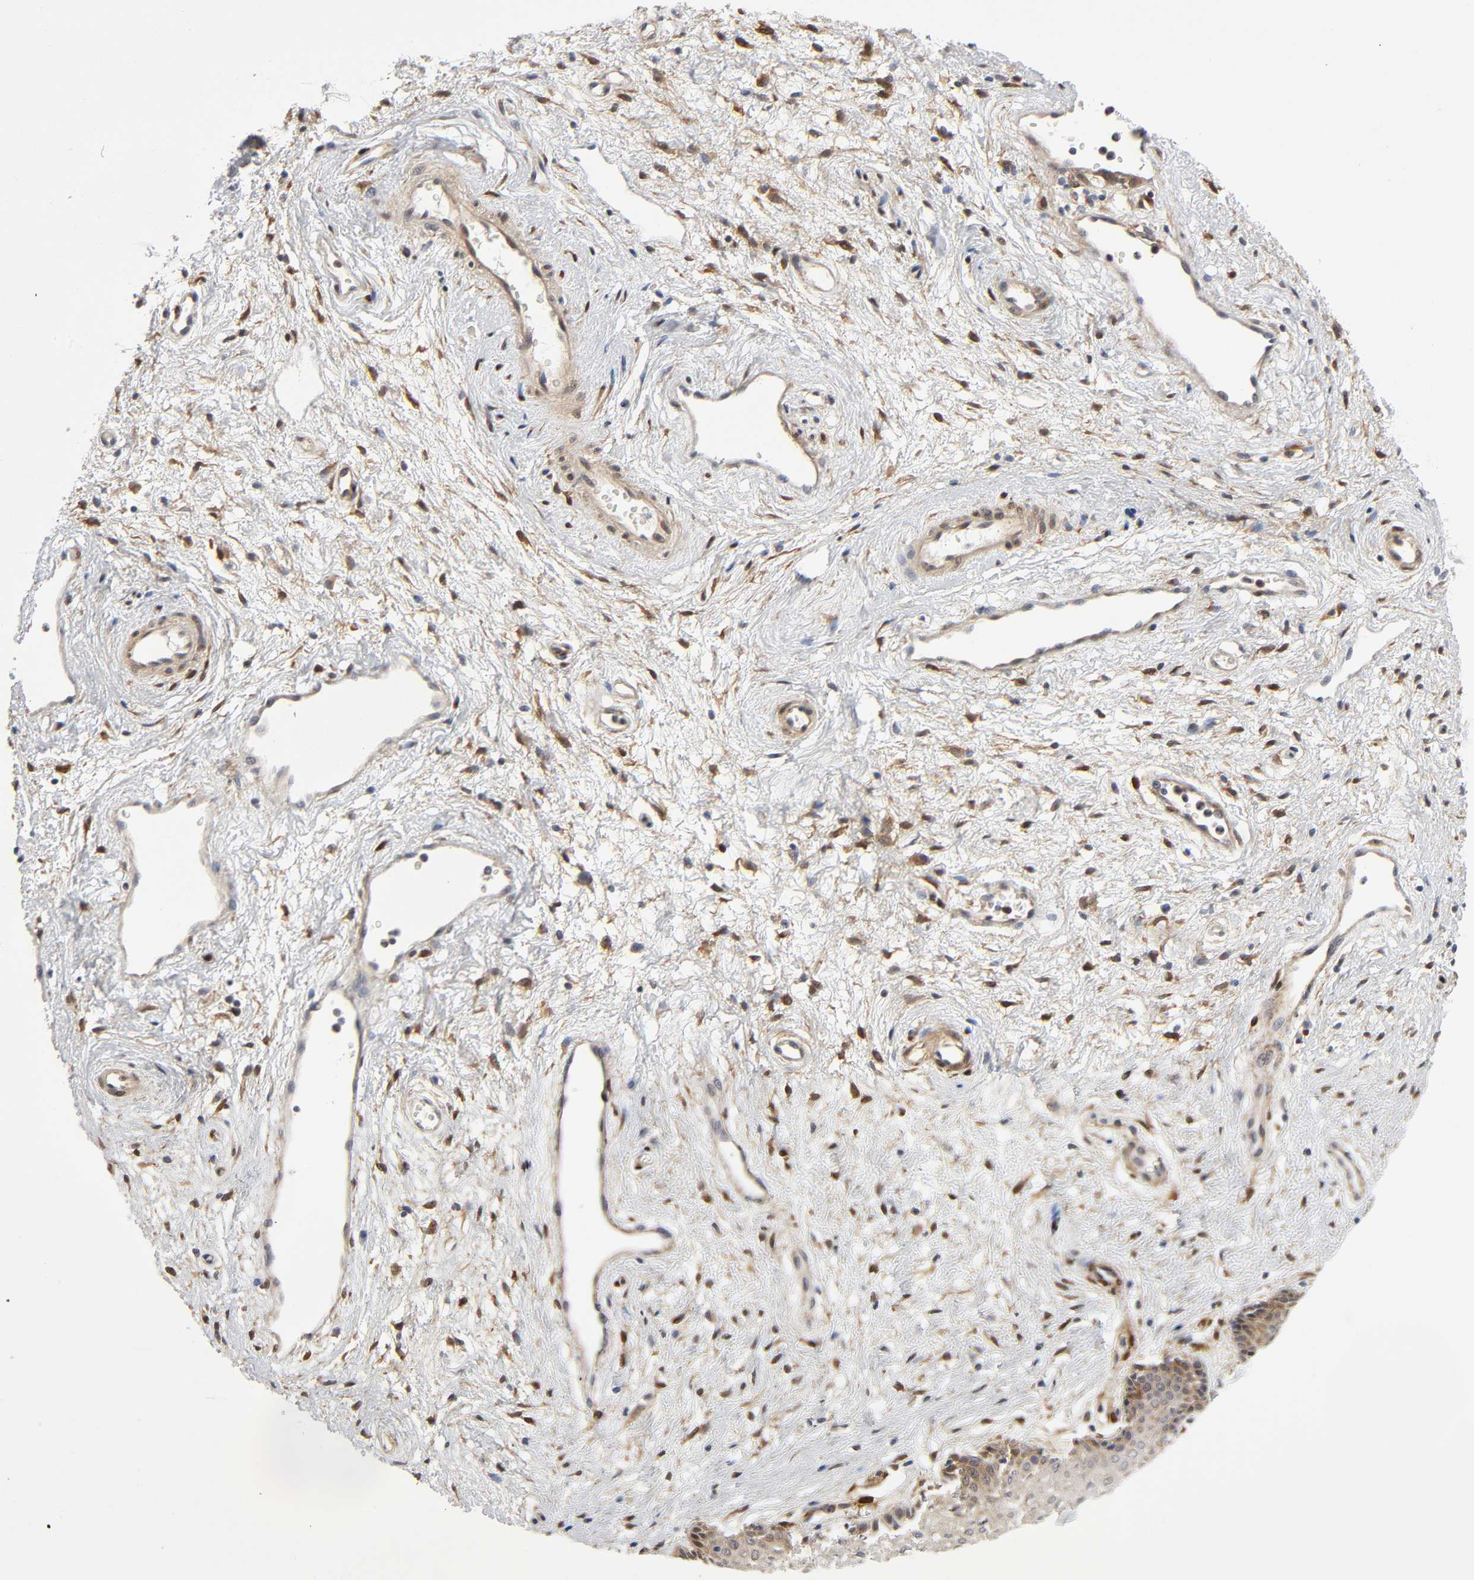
{"staining": {"intensity": "moderate", "quantity": "25%-75%", "location": "cytoplasmic/membranous"}, "tissue": "vagina", "cell_type": "Squamous epithelial cells", "image_type": "normal", "snomed": [{"axis": "morphology", "description": "Normal tissue, NOS"}, {"axis": "topography", "description": "Vagina"}], "caption": "An immunohistochemistry micrograph of benign tissue is shown. Protein staining in brown highlights moderate cytoplasmic/membranous positivity in vagina within squamous epithelial cells.", "gene": "PTEN", "patient": {"sex": "female", "age": 34}}